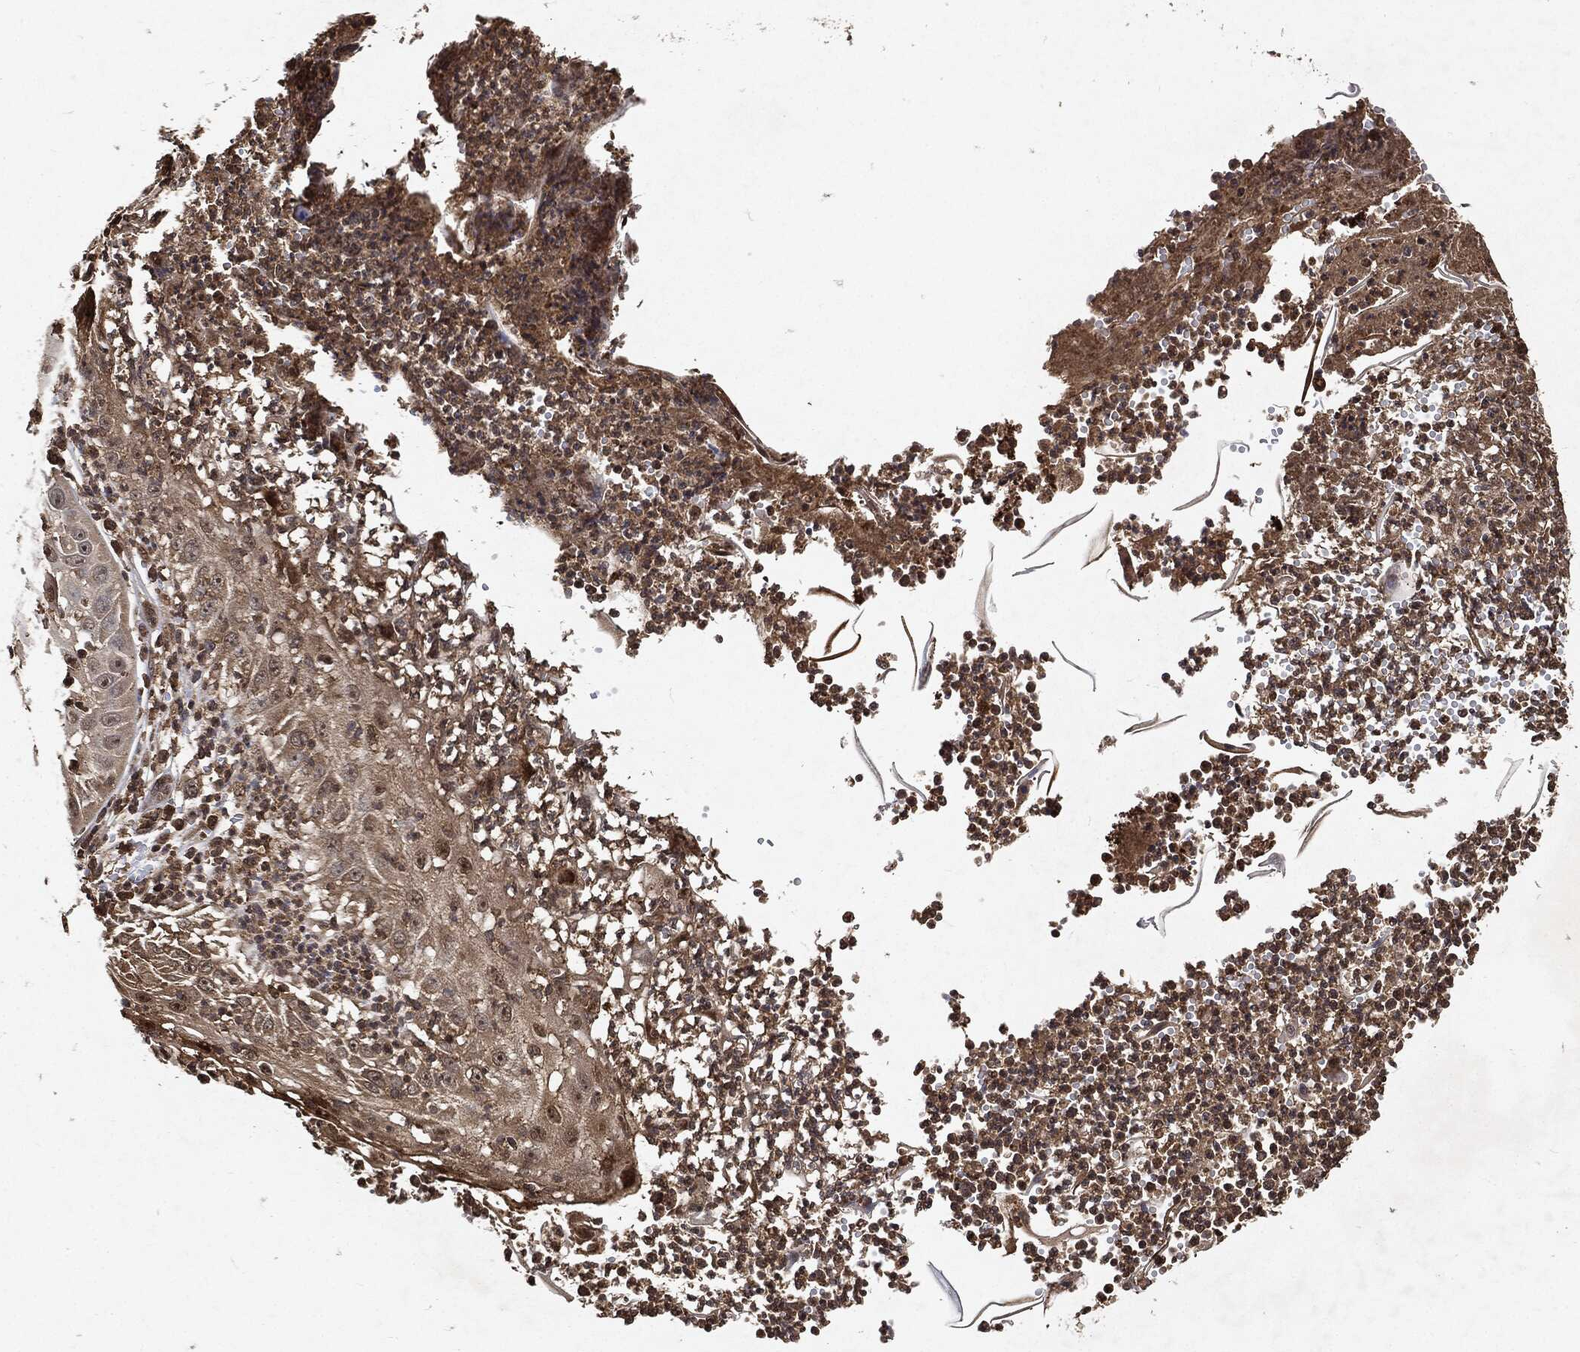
{"staining": {"intensity": "moderate", "quantity": ">75%", "location": "cytoplasmic/membranous"}, "tissue": "skin cancer", "cell_type": "Tumor cells", "image_type": "cancer", "snomed": [{"axis": "morphology", "description": "Normal tissue, NOS"}, {"axis": "morphology", "description": "Squamous cell carcinoma, NOS"}, {"axis": "topography", "description": "Skin"}], "caption": "Skin cancer tissue exhibits moderate cytoplasmic/membranous expression in about >75% of tumor cells, visualized by immunohistochemistry. The staining was performed using DAB (3,3'-diaminobenzidine), with brown indicating positive protein expression. Nuclei are stained blue with hematoxylin.", "gene": "ZNF226", "patient": {"sex": "male", "age": 79}}